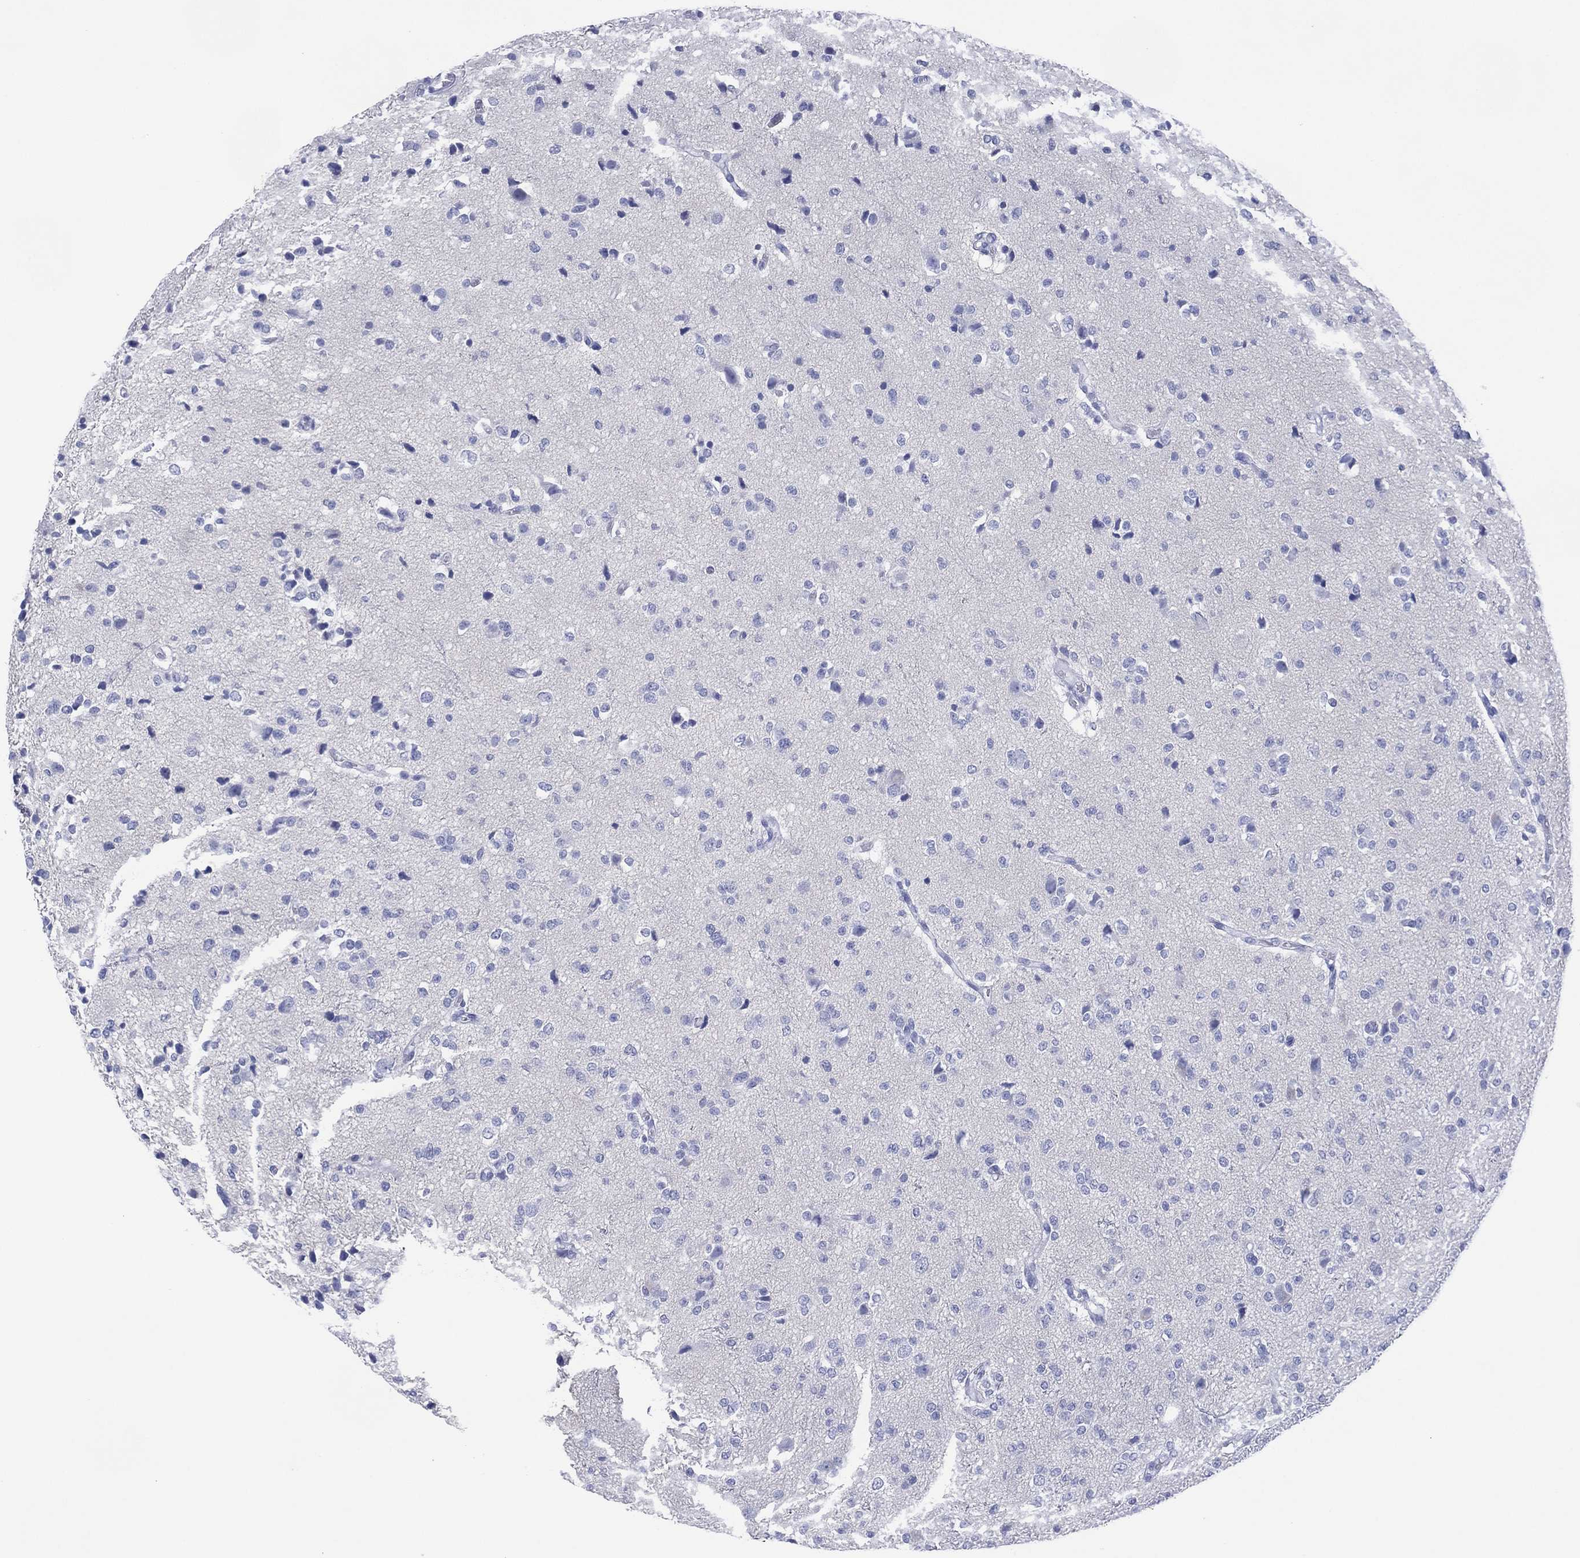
{"staining": {"intensity": "negative", "quantity": "none", "location": "none"}, "tissue": "glioma", "cell_type": "Tumor cells", "image_type": "cancer", "snomed": [{"axis": "morphology", "description": "Glioma, malignant, Low grade"}, {"axis": "topography", "description": "Brain"}], "caption": "DAB immunohistochemical staining of human malignant glioma (low-grade) demonstrates no significant expression in tumor cells.", "gene": "DSG1", "patient": {"sex": "male", "age": 41}}